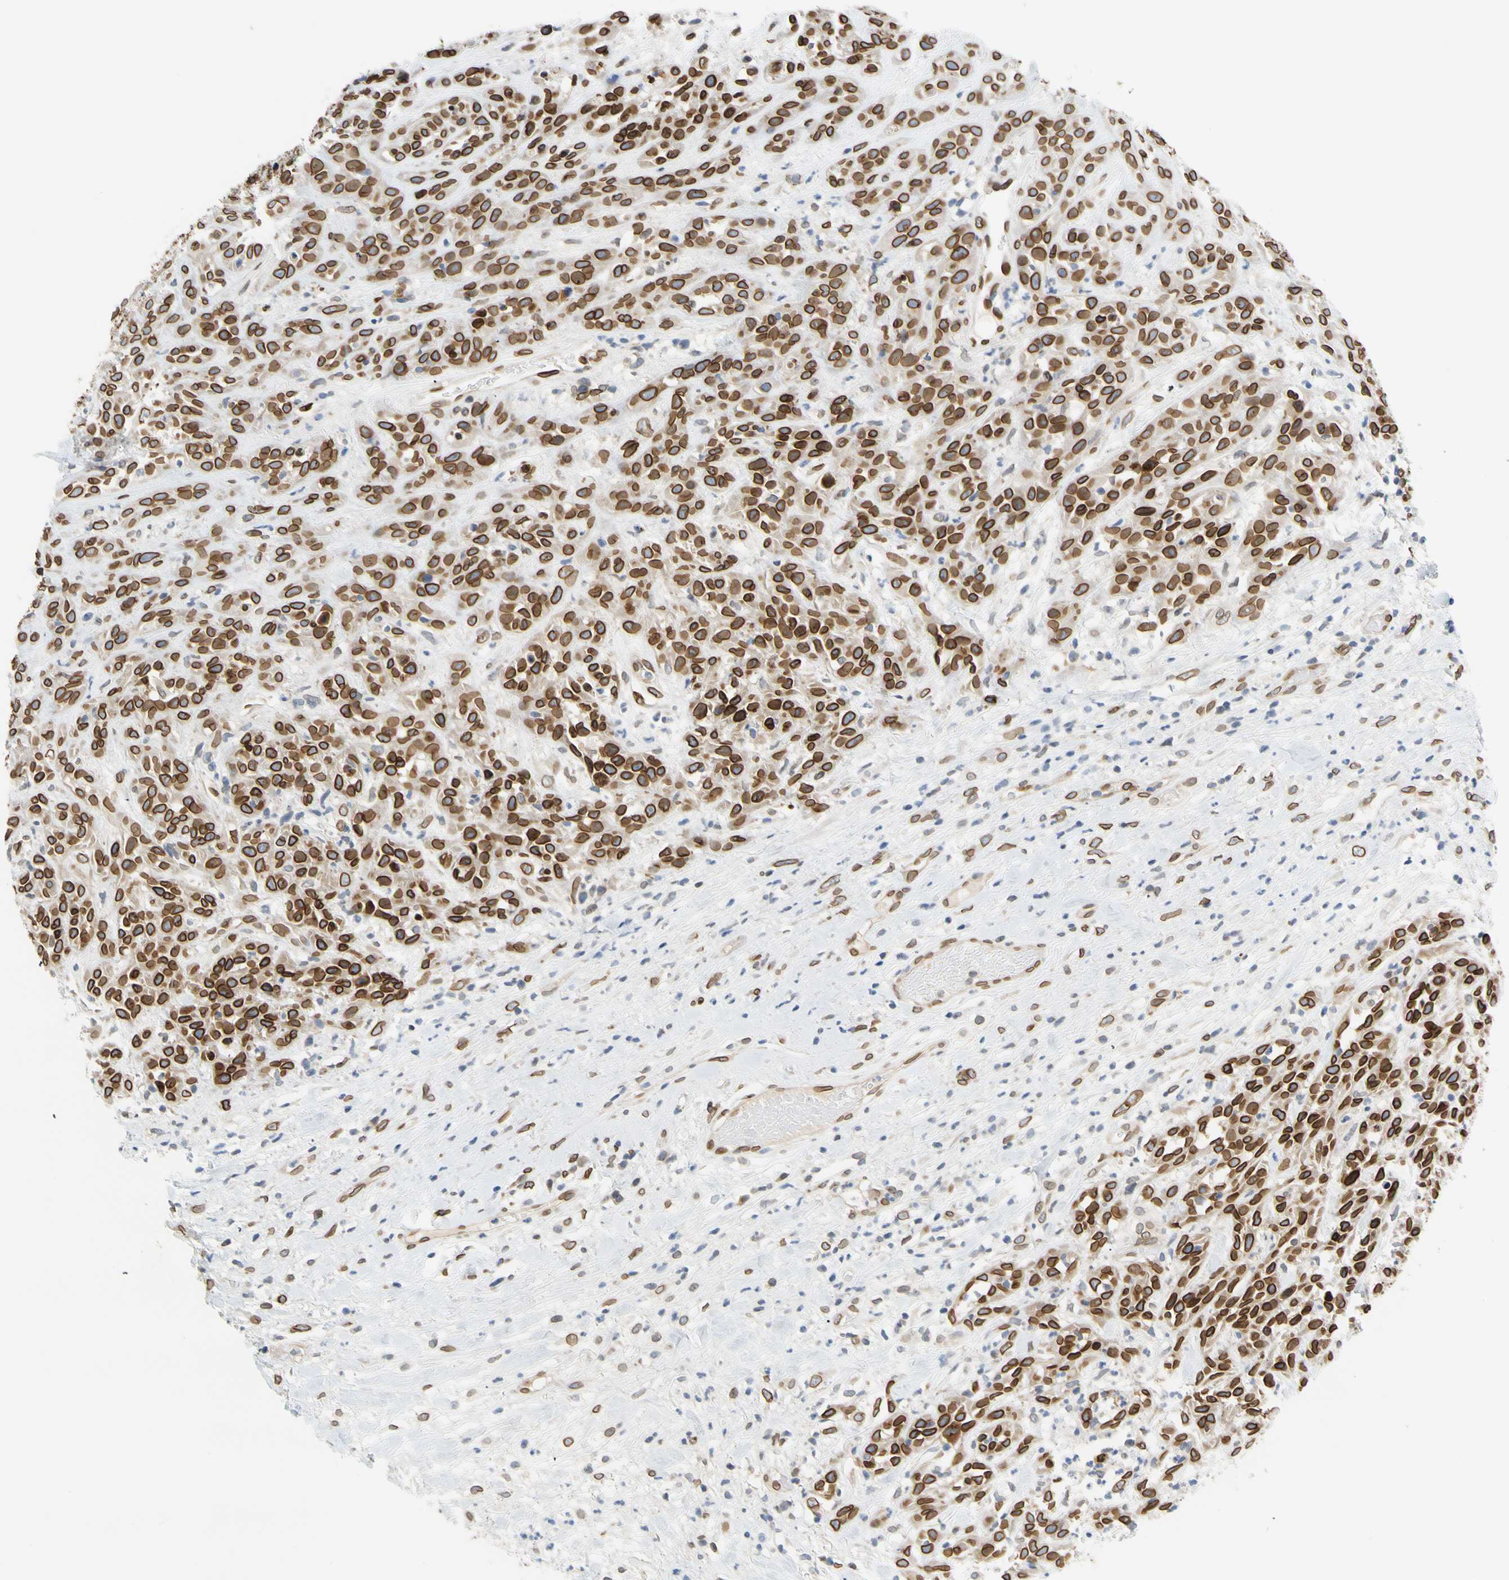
{"staining": {"intensity": "strong", "quantity": ">75%", "location": "cytoplasmic/membranous,nuclear"}, "tissue": "head and neck cancer", "cell_type": "Tumor cells", "image_type": "cancer", "snomed": [{"axis": "morphology", "description": "Normal tissue, NOS"}, {"axis": "morphology", "description": "Squamous cell carcinoma, NOS"}, {"axis": "topography", "description": "Cartilage tissue"}, {"axis": "topography", "description": "Head-Neck"}], "caption": "Immunohistochemistry (DAB) staining of human head and neck squamous cell carcinoma demonstrates strong cytoplasmic/membranous and nuclear protein positivity in approximately >75% of tumor cells.", "gene": "SUN1", "patient": {"sex": "male", "age": 62}}